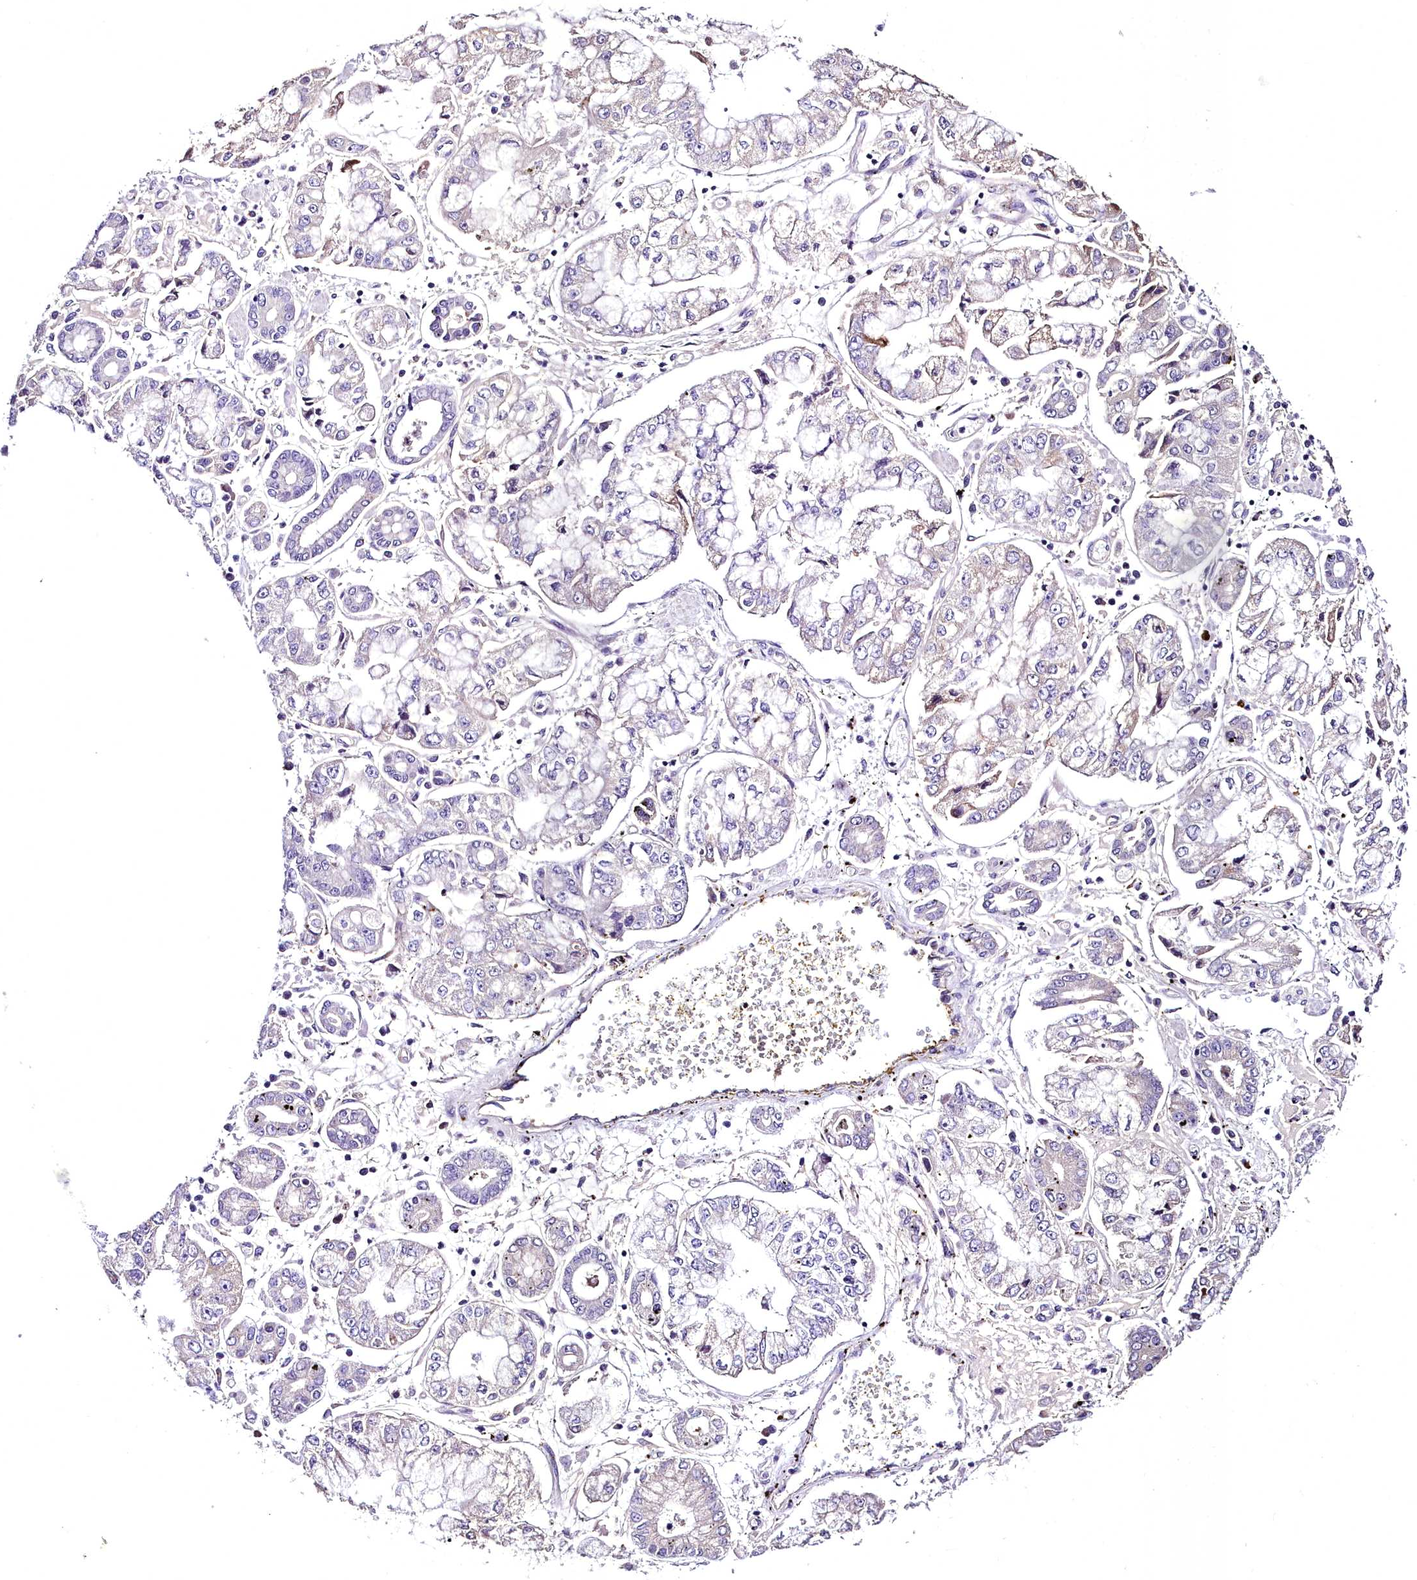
{"staining": {"intensity": "negative", "quantity": "none", "location": "none"}, "tissue": "stomach cancer", "cell_type": "Tumor cells", "image_type": "cancer", "snomed": [{"axis": "morphology", "description": "Adenocarcinoma, NOS"}, {"axis": "topography", "description": "Stomach"}], "caption": "There is no significant expression in tumor cells of stomach cancer. The staining is performed using DAB brown chromogen with nuclei counter-stained in using hematoxylin.", "gene": "MS4A18", "patient": {"sex": "male", "age": 76}}